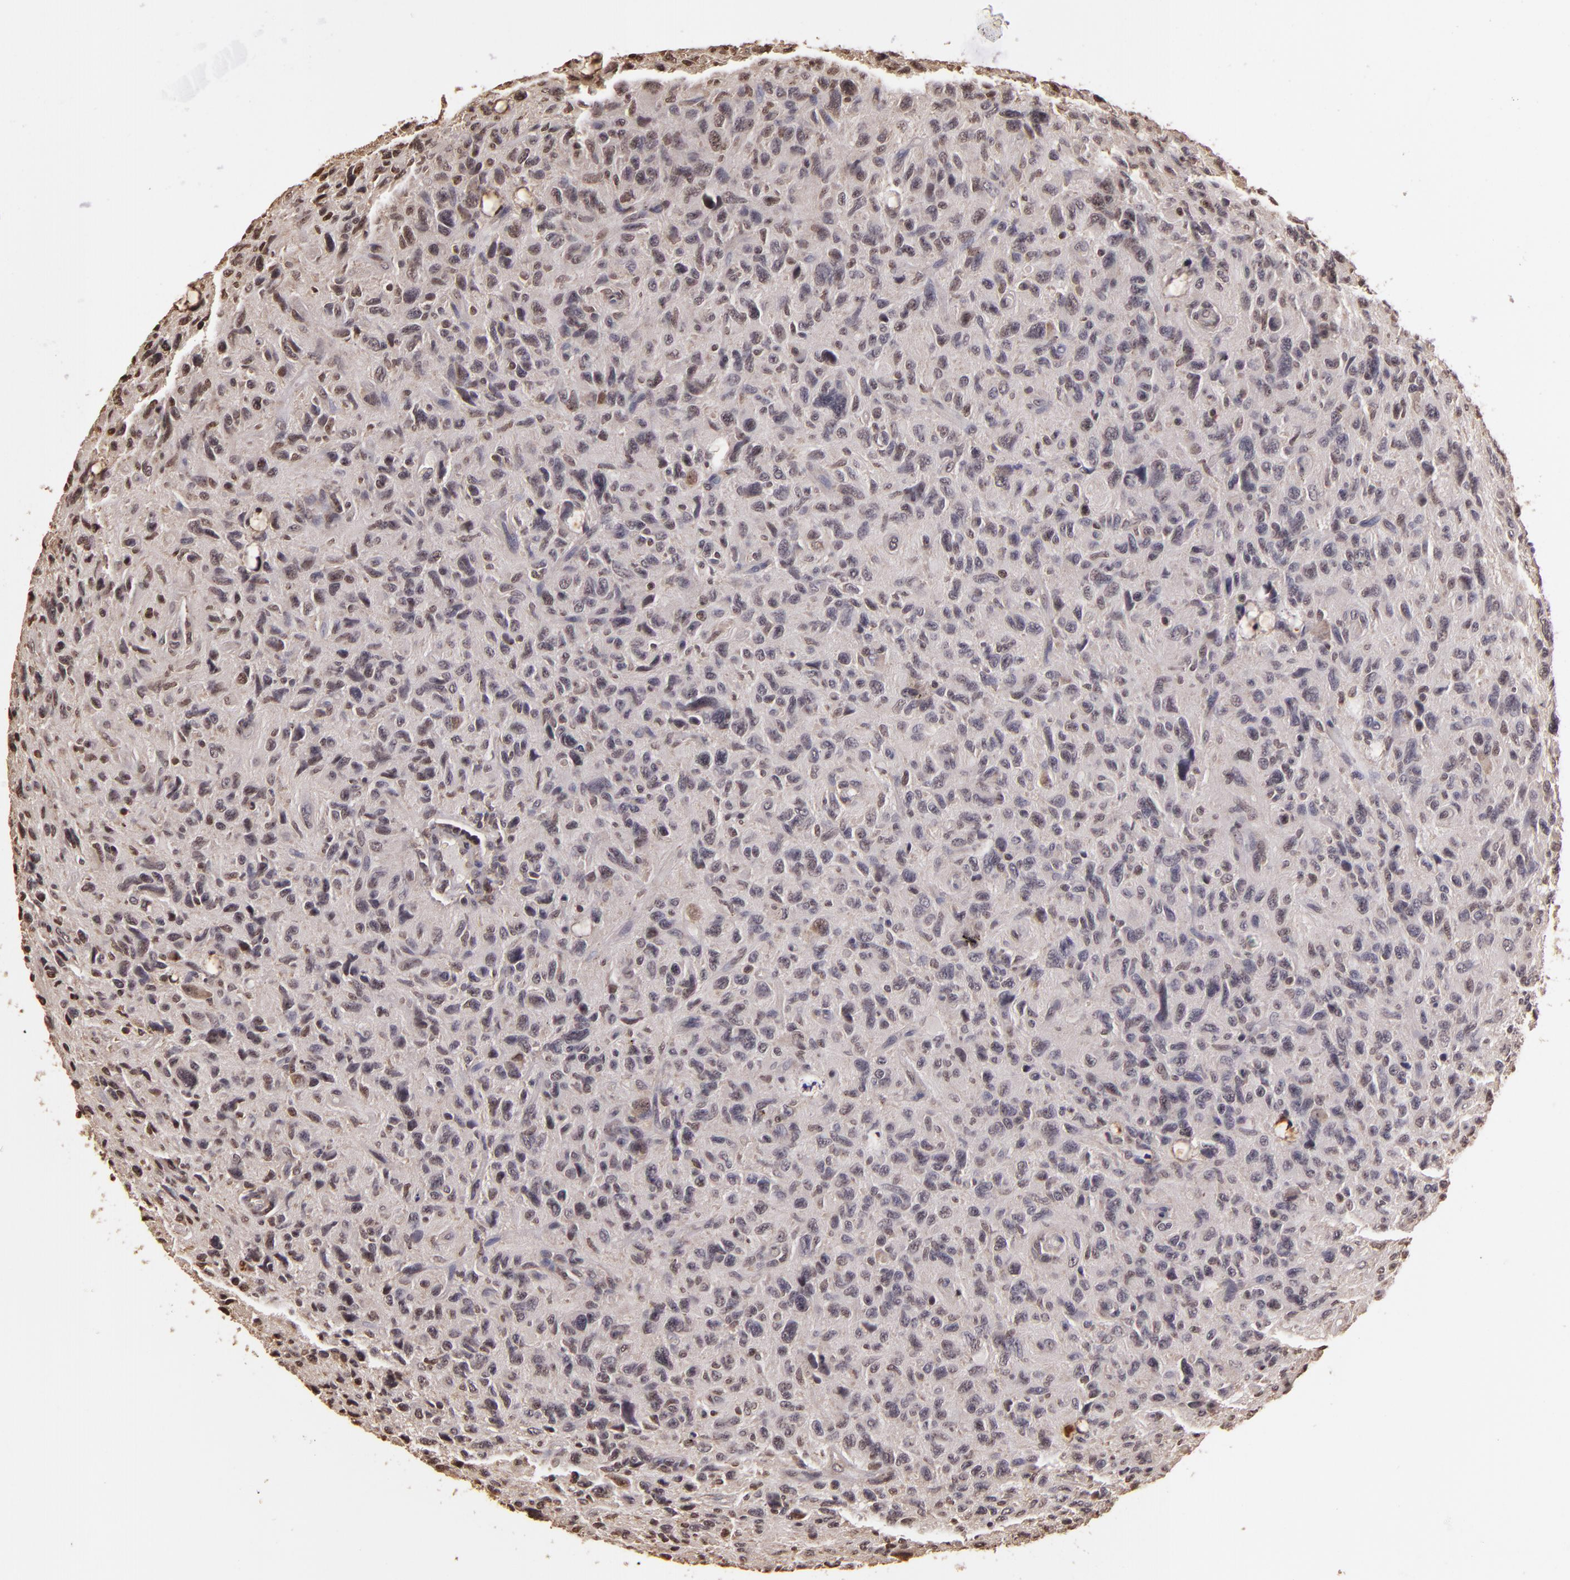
{"staining": {"intensity": "weak", "quantity": "<25%", "location": "nuclear"}, "tissue": "glioma", "cell_type": "Tumor cells", "image_type": "cancer", "snomed": [{"axis": "morphology", "description": "Glioma, malignant, High grade"}, {"axis": "topography", "description": "Brain"}], "caption": "Immunohistochemistry of human malignant glioma (high-grade) demonstrates no expression in tumor cells.", "gene": "ARPC2", "patient": {"sex": "female", "age": 60}}